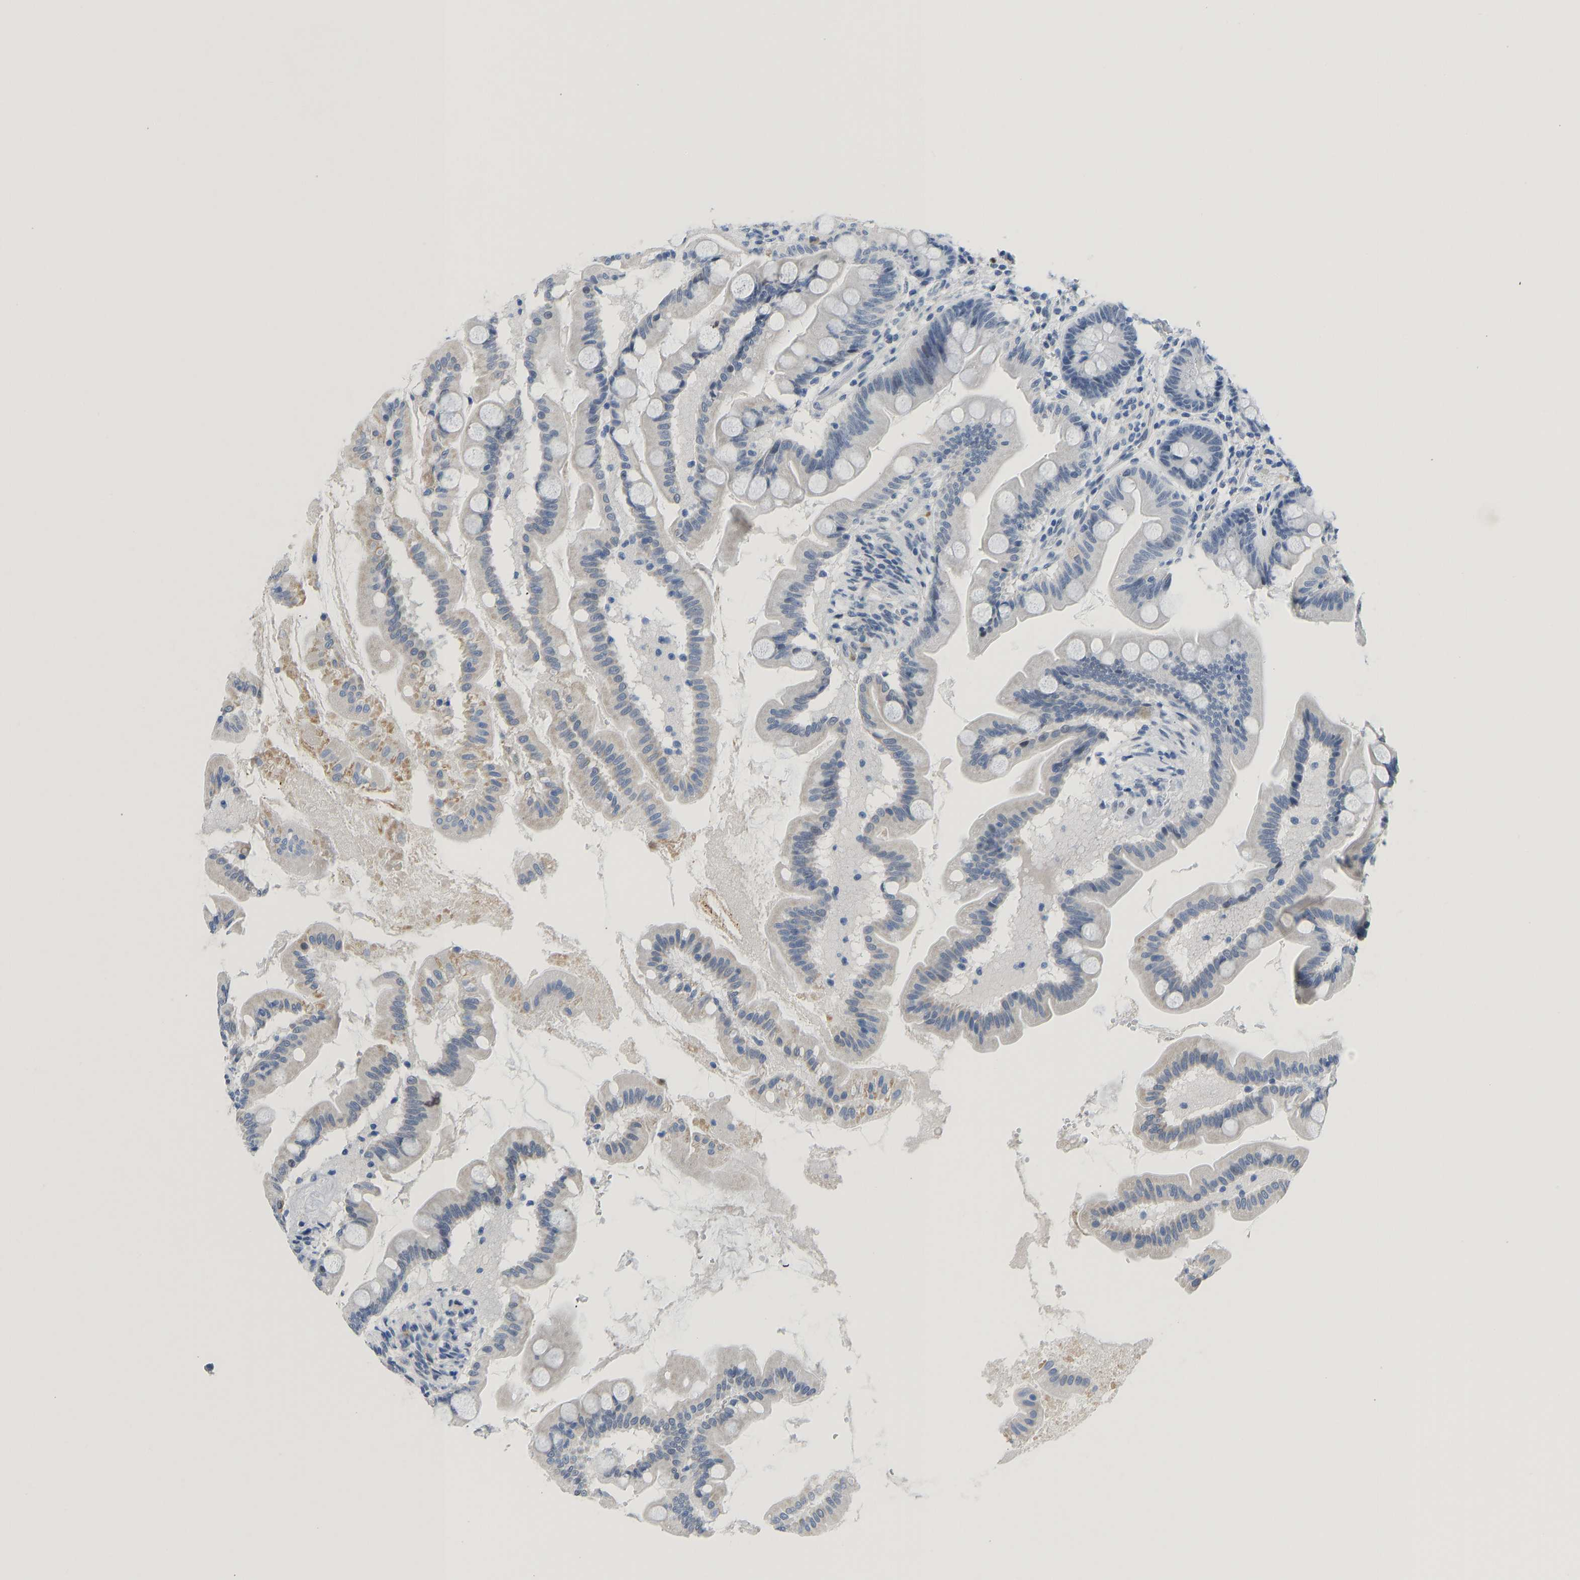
{"staining": {"intensity": "negative", "quantity": "none", "location": "none"}, "tissue": "small intestine", "cell_type": "Glandular cells", "image_type": "normal", "snomed": [{"axis": "morphology", "description": "Normal tissue, NOS"}, {"axis": "topography", "description": "Small intestine"}], "caption": "High magnification brightfield microscopy of benign small intestine stained with DAB (brown) and counterstained with hematoxylin (blue): glandular cells show no significant expression. Brightfield microscopy of immunohistochemistry stained with DAB (brown) and hematoxylin (blue), captured at high magnification.", "gene": "TXNDC2", "patient": {"sex": "female", "age": 56}}